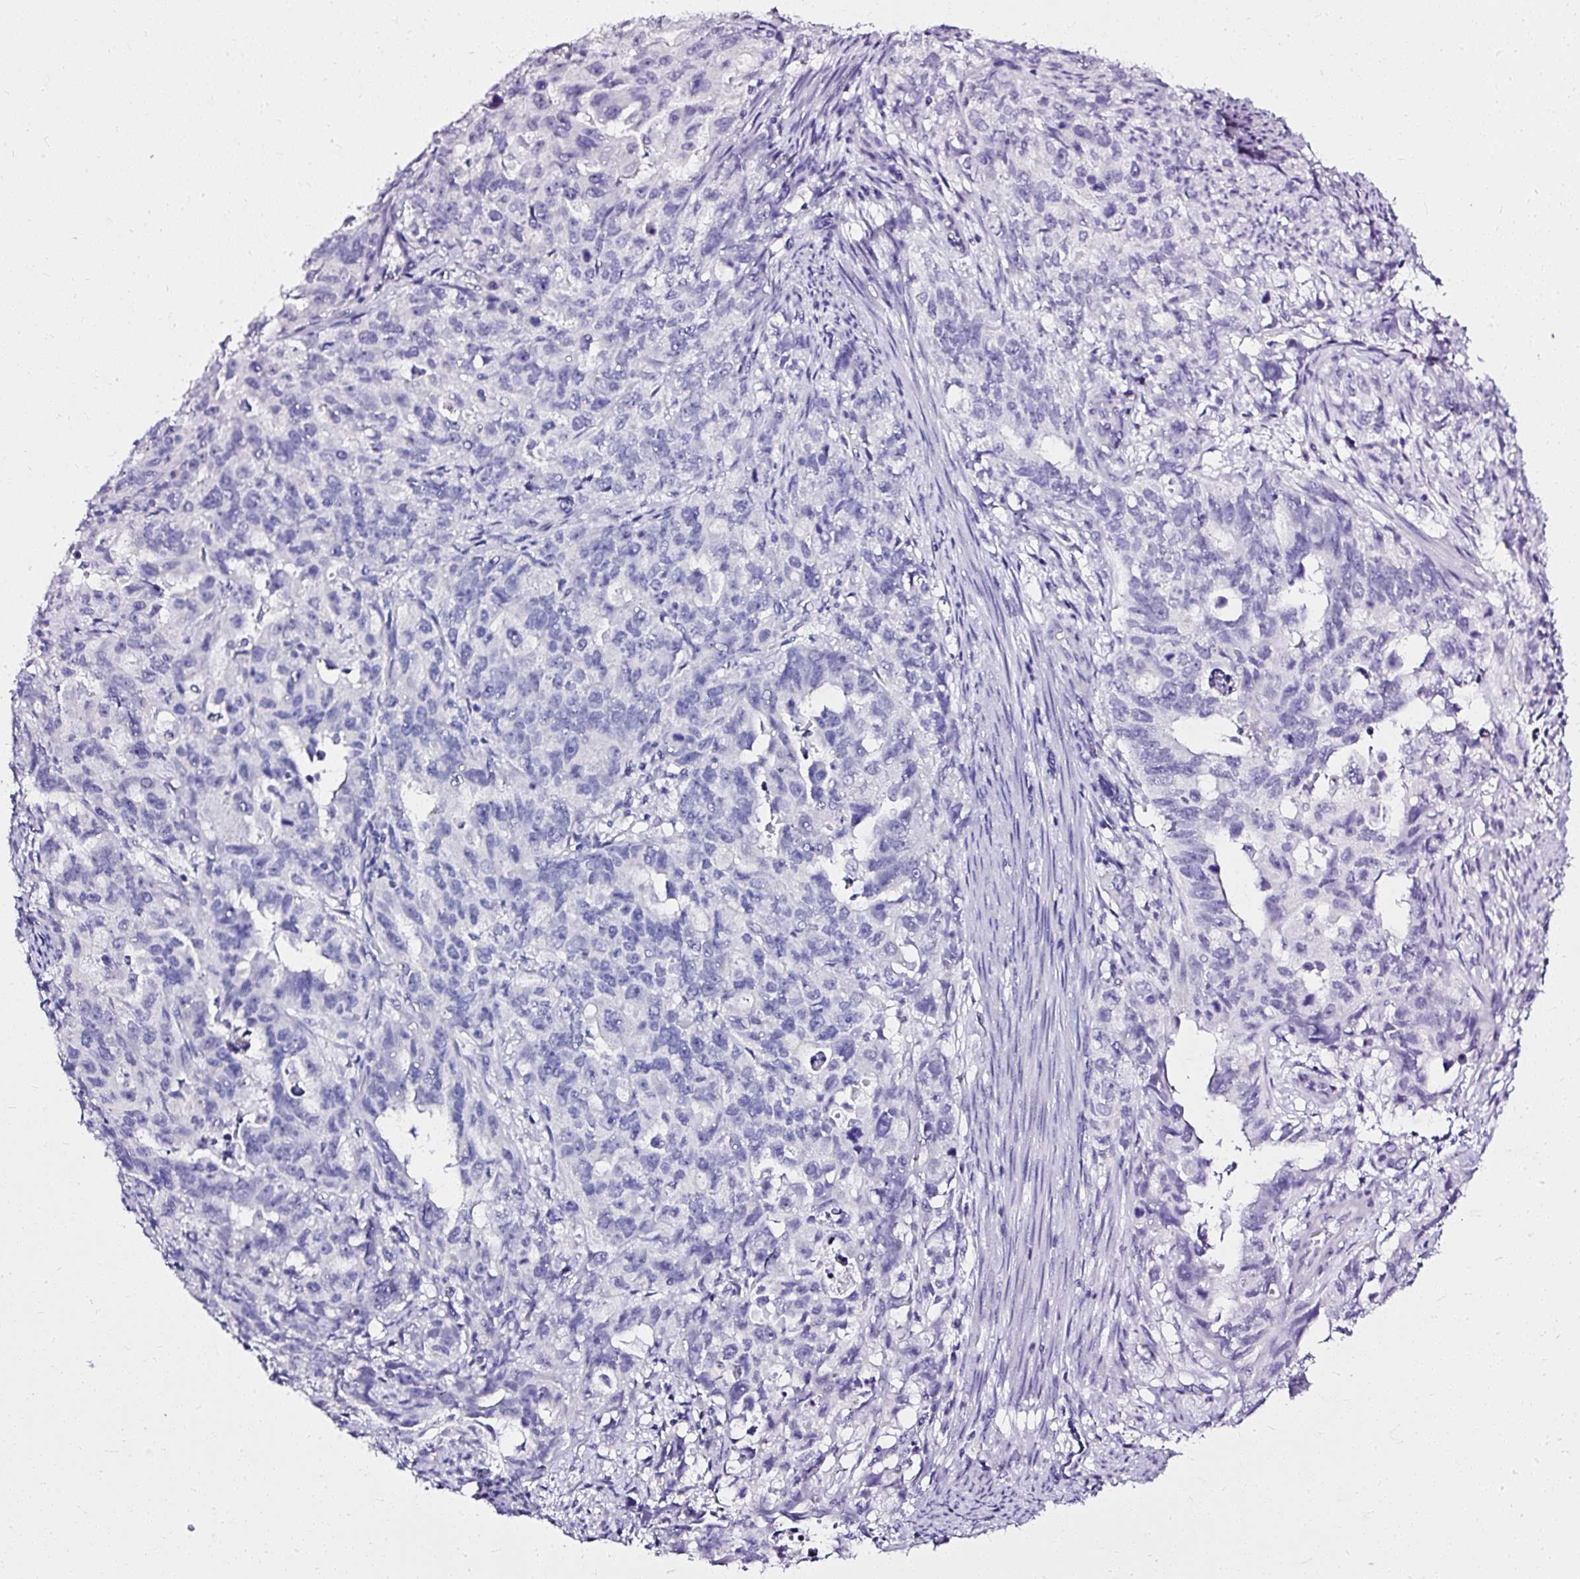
{"staining": {"intensity": "negative", "quantity": "none", "location": "none"}, "tissue": "endometrial cancer", "cell_type": "Tumor cells", "image_type": "cancer", "snomed": [{"axis": "morphology", "description": "Adenocarcinoma, NOS"}, {"axis": "topography", "description": "Endometrium"}], "caption": "IHC micrograph of human endometrial cancer (adenocarcinoma) stained for a protein (brown), which shows no staining in tumor cells. The staining was performed using DAB to visualize the protein expression in brown, while the nuclei were stained in blue with hematoxylin (Magnification: 20x).", "gene": "ATP2A1", "patient": {"sex": "female", "age": 65}}